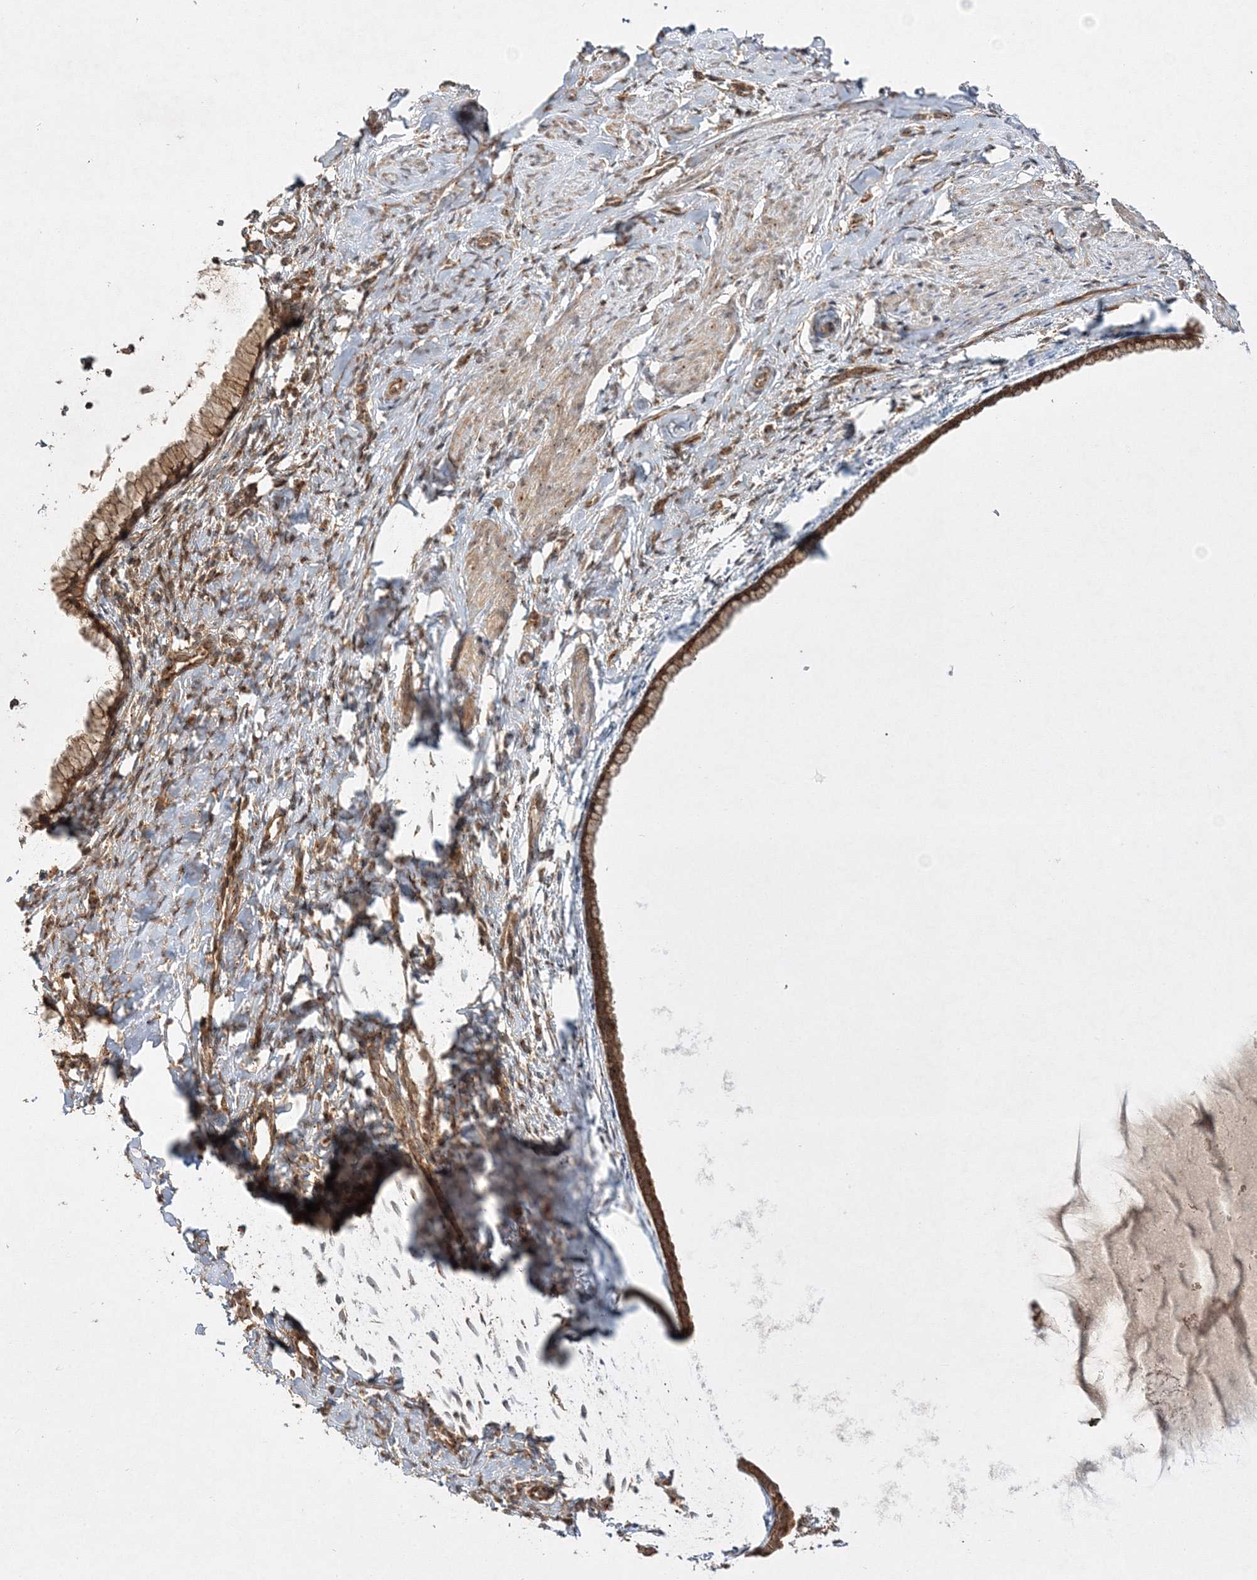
{"staining": {"intensity": "strong", "quantity": ">75%", "location": "cytoplasmic/membranous,nuclear"}, "tissue": "cervix", "cell_type": "Glandular cells", "image_type": "normal", "snomed": [{"axis": "morphology", "description": "Normal tissue, NOS"}, {"axis": "topography", "description": "Cervix"}], "caption": "Immunohistochemistry (IHC) photomicrograph of normal human cervix stained for a protein (brown), which exhibits high levels of strong cytoplasmic/membranous,nuclear expression in approximately >75% of glandular cells.", "gene": "WDR37", "patient": {"sex": "female", "age": 75}}